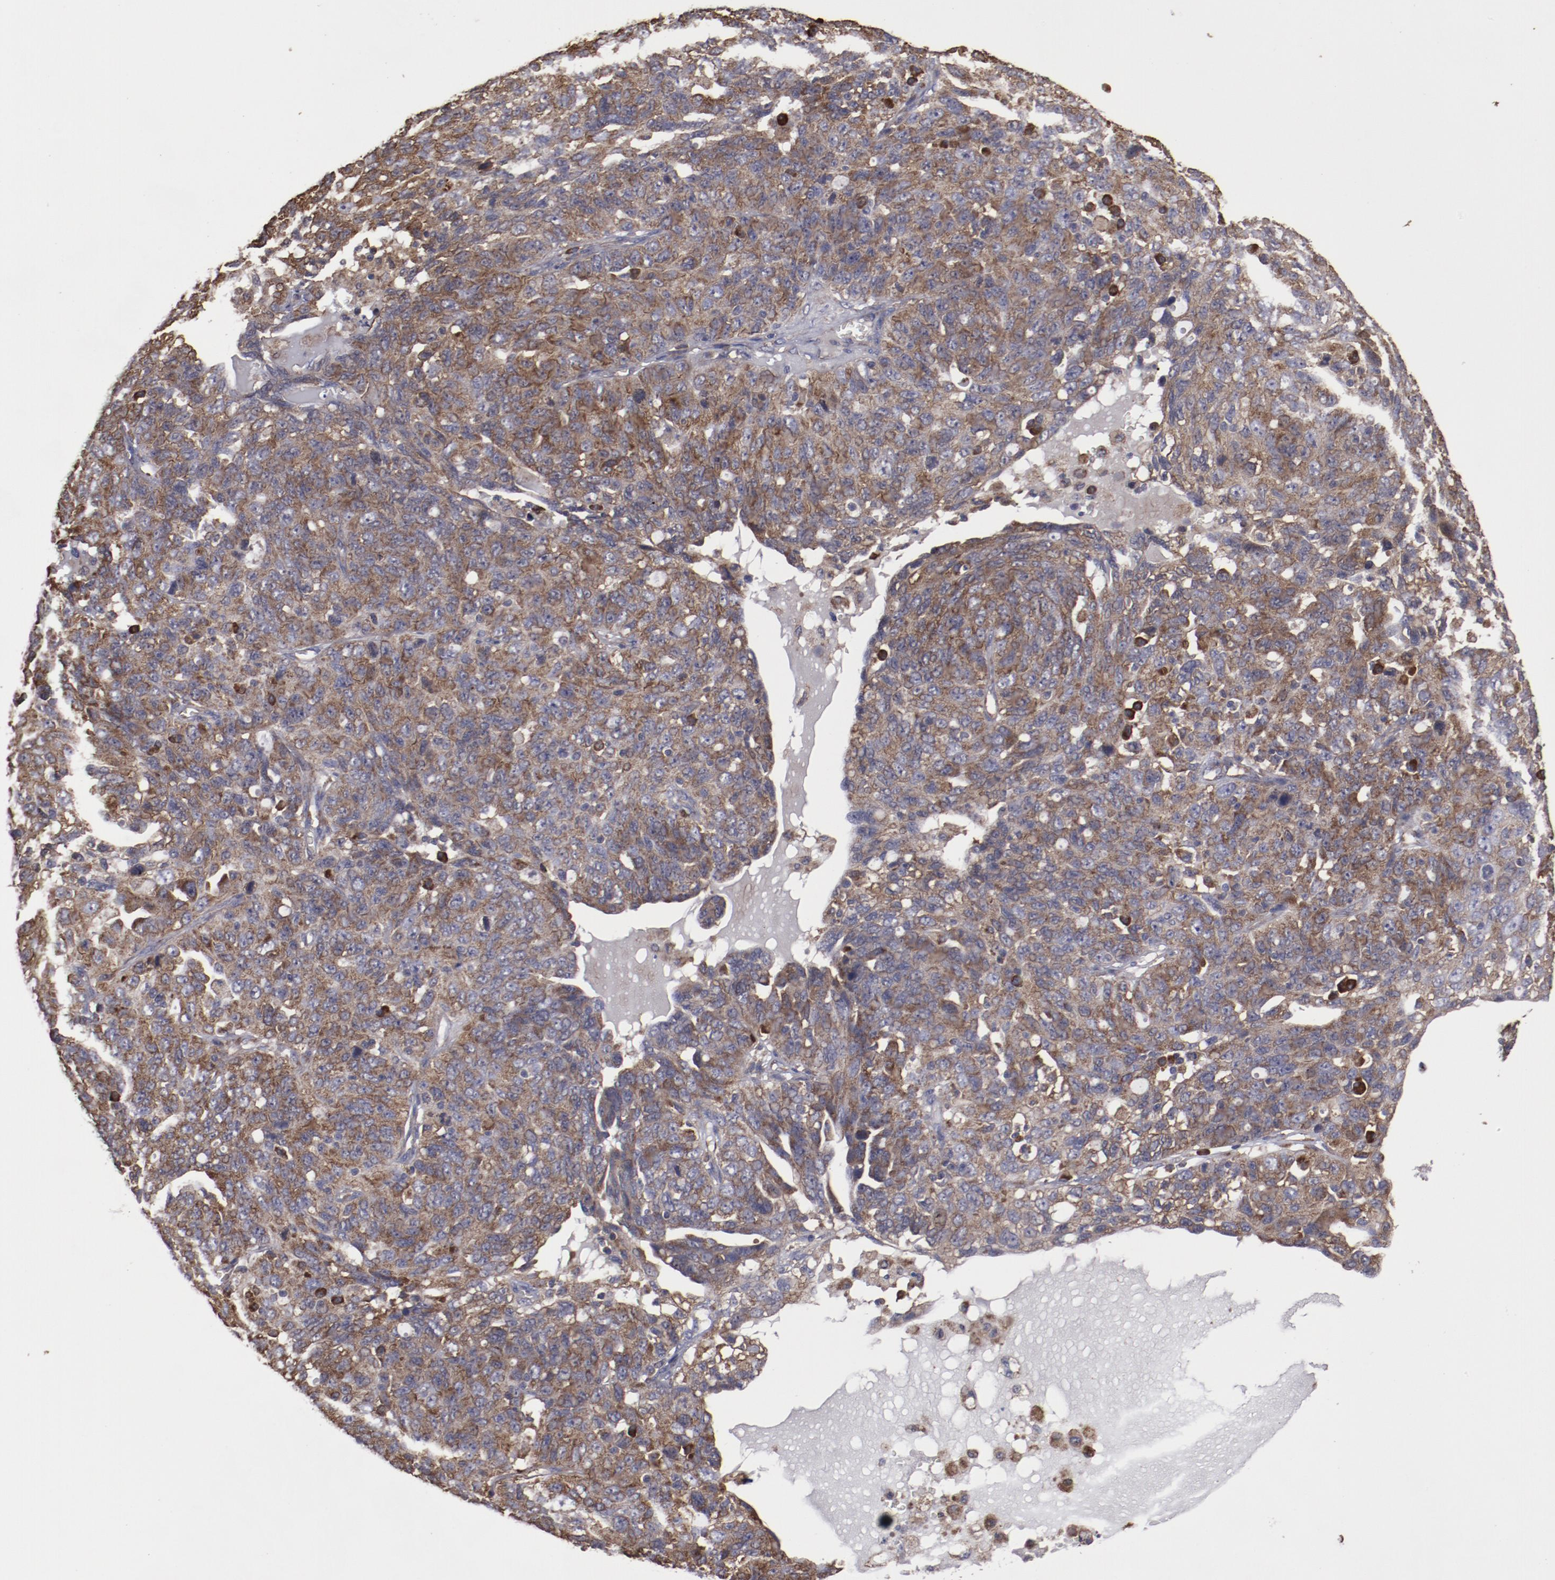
{"staining": {"intensity": "strong", "quantity": ">75%", "location": "cytoplasmic/membranous"}, "tissue": "ovarian cancer", "cell_type": "Tumor cells", "image_type": "cancer", "snomed": [{"axis": "morphology", "description": "Cystadenocarcinoma, serous, NOS"}, {"axis": "topography", "description": "Ovary"}], "caption": "This histopathology image shows ovarian cancer (serous cystadenocarcinoma) stained with immunohistochemistry (IHC) to label a protein in brown. The cytoplasmic/membranous of tumor cells show strong positivity for the protein. Nuclei are counter-stained blue.", "gene": "RPS4Y1", "patient": {"sex": "female", "age": 71}}